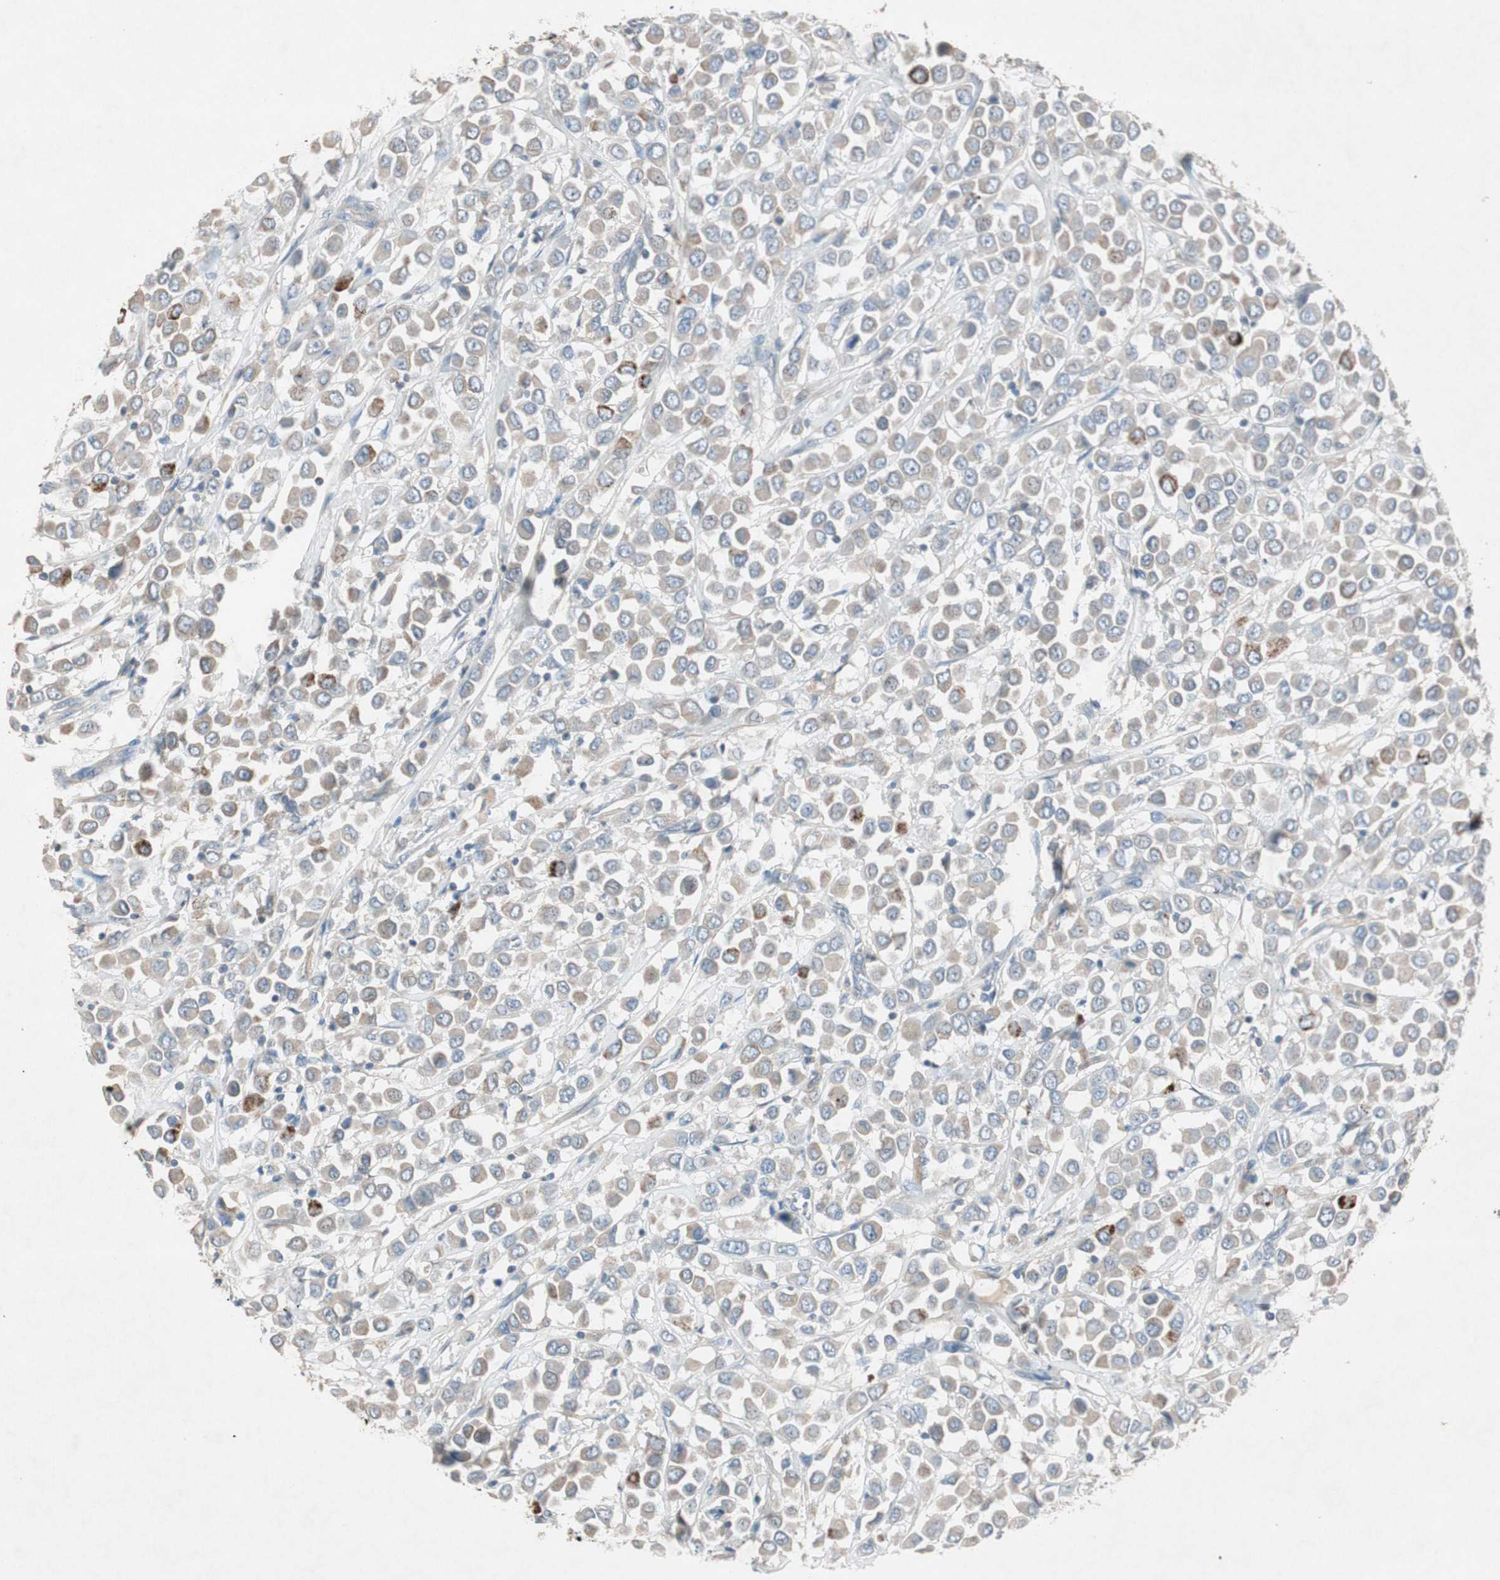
{"staining": {"intensity": "weak", "quantity": ">75%", "location": "cytoplasmic/membranous"}, "tissue": "breast cancer", "cell_type": "Tumor cells", "image_type": "cancer", "snomed": [{"axis": "morphology", "description": "Duct carcinoma"}, {"axis": "topography", "description": "Breast"}], "caption": "An IHC image of tumor tissue is shown. Protein staining in brown highlights weak cytoplasmic/membranous positivity in breast cancer (invasive ductal carcinoma) within tumor cells.", "gene": "KHK", "patient": {"sex": "female", "age": 61}}